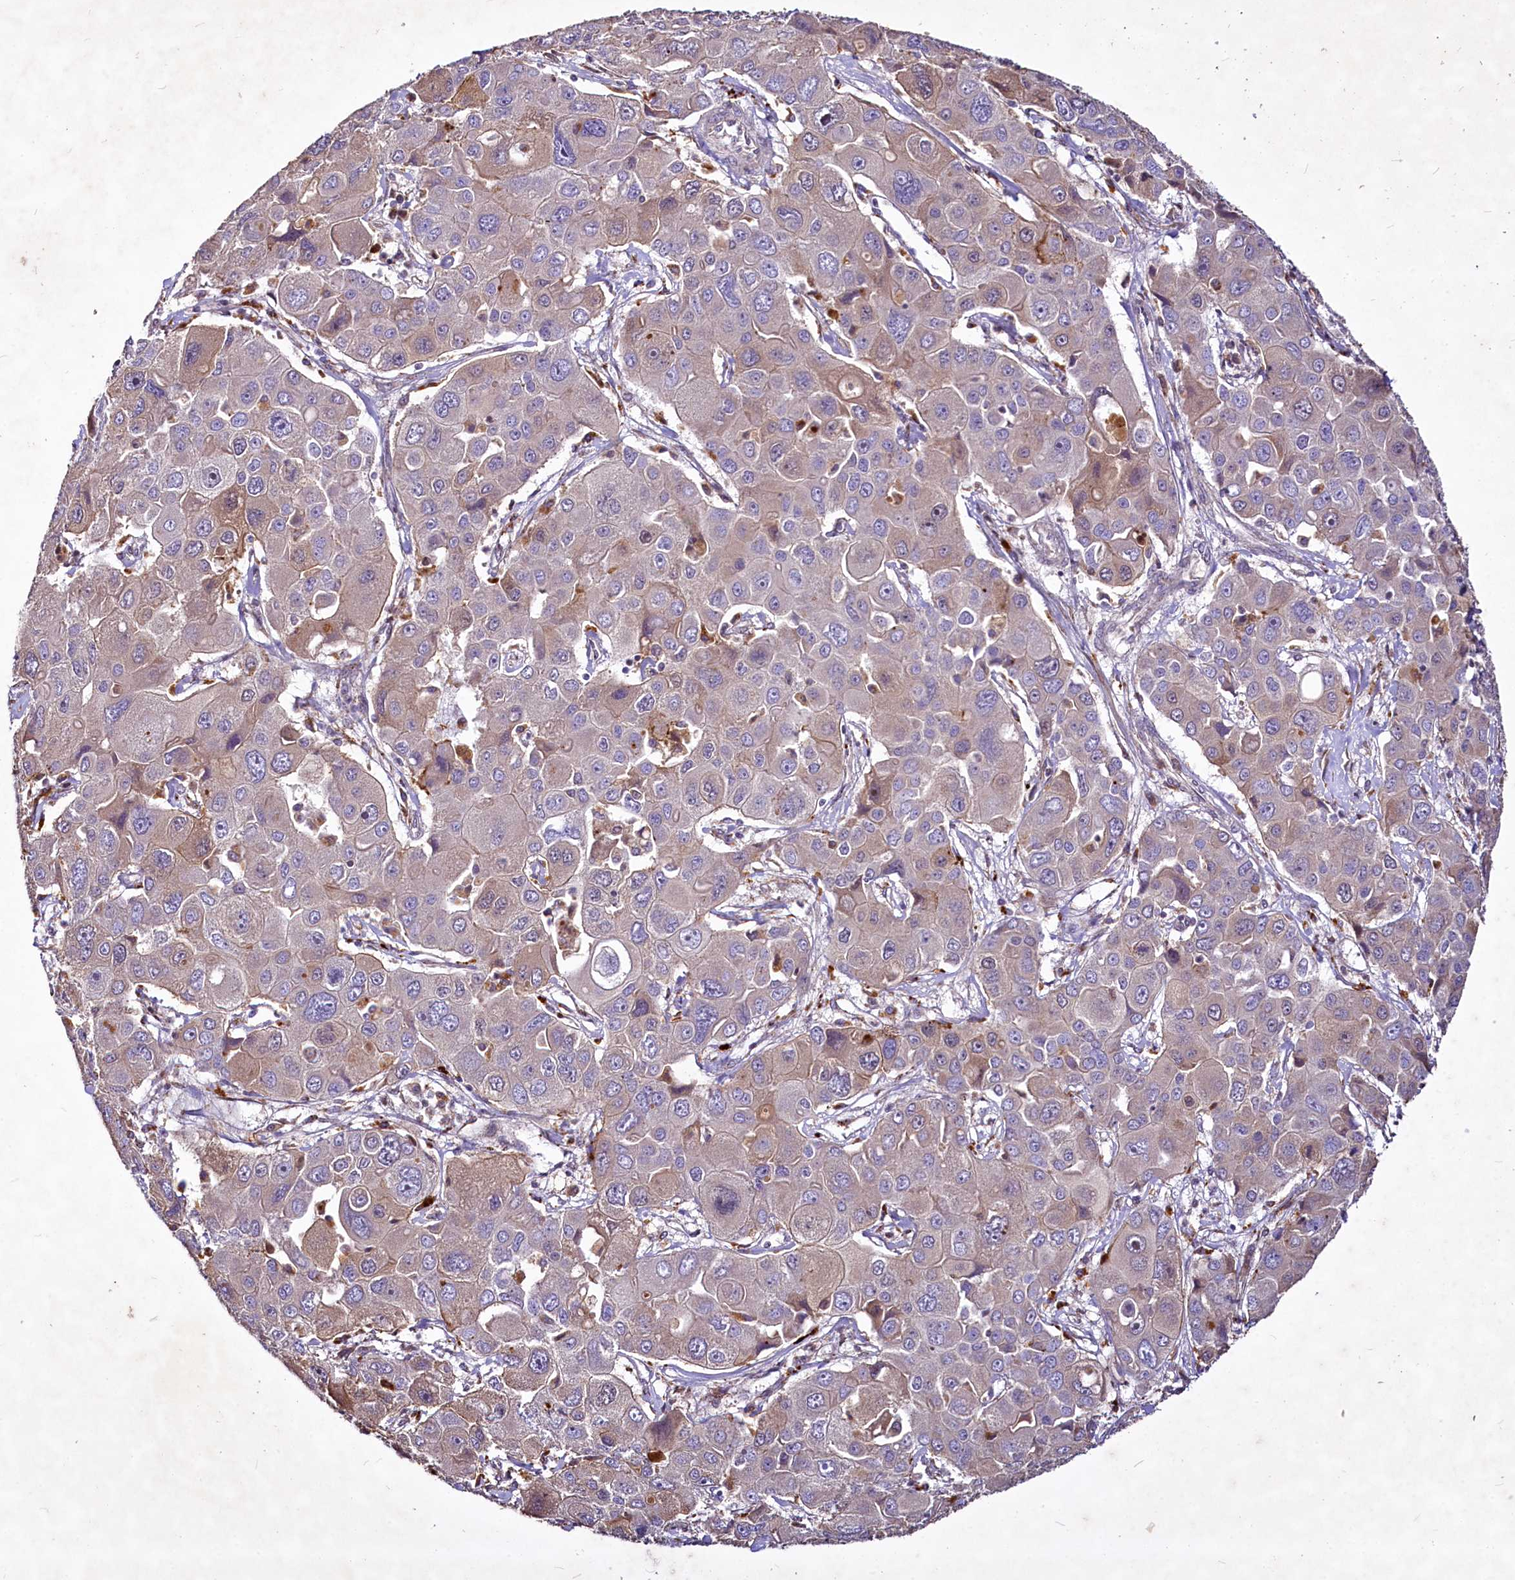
{"staining": {"intensity": "weak", "quantity": "25%-75%", "location": "cytoplasmic/membranous"}, "tissue": "liver cancer", "cell_type": "Tumor cells", "image_type": "cancer", "snomed": [{"axis": "morphology", "description": "Cholangiocarcinoma"}, {"axis": "topography", "description": "Liver"}], "caption": "IHC of liver cholangiocarcinoma shows low levels of weak cytoplasmic/membranous positivity in about 25%-75% of tumor cells.", "gene": "C11orf86", "patient": {"sex": "male", "age": 67}}